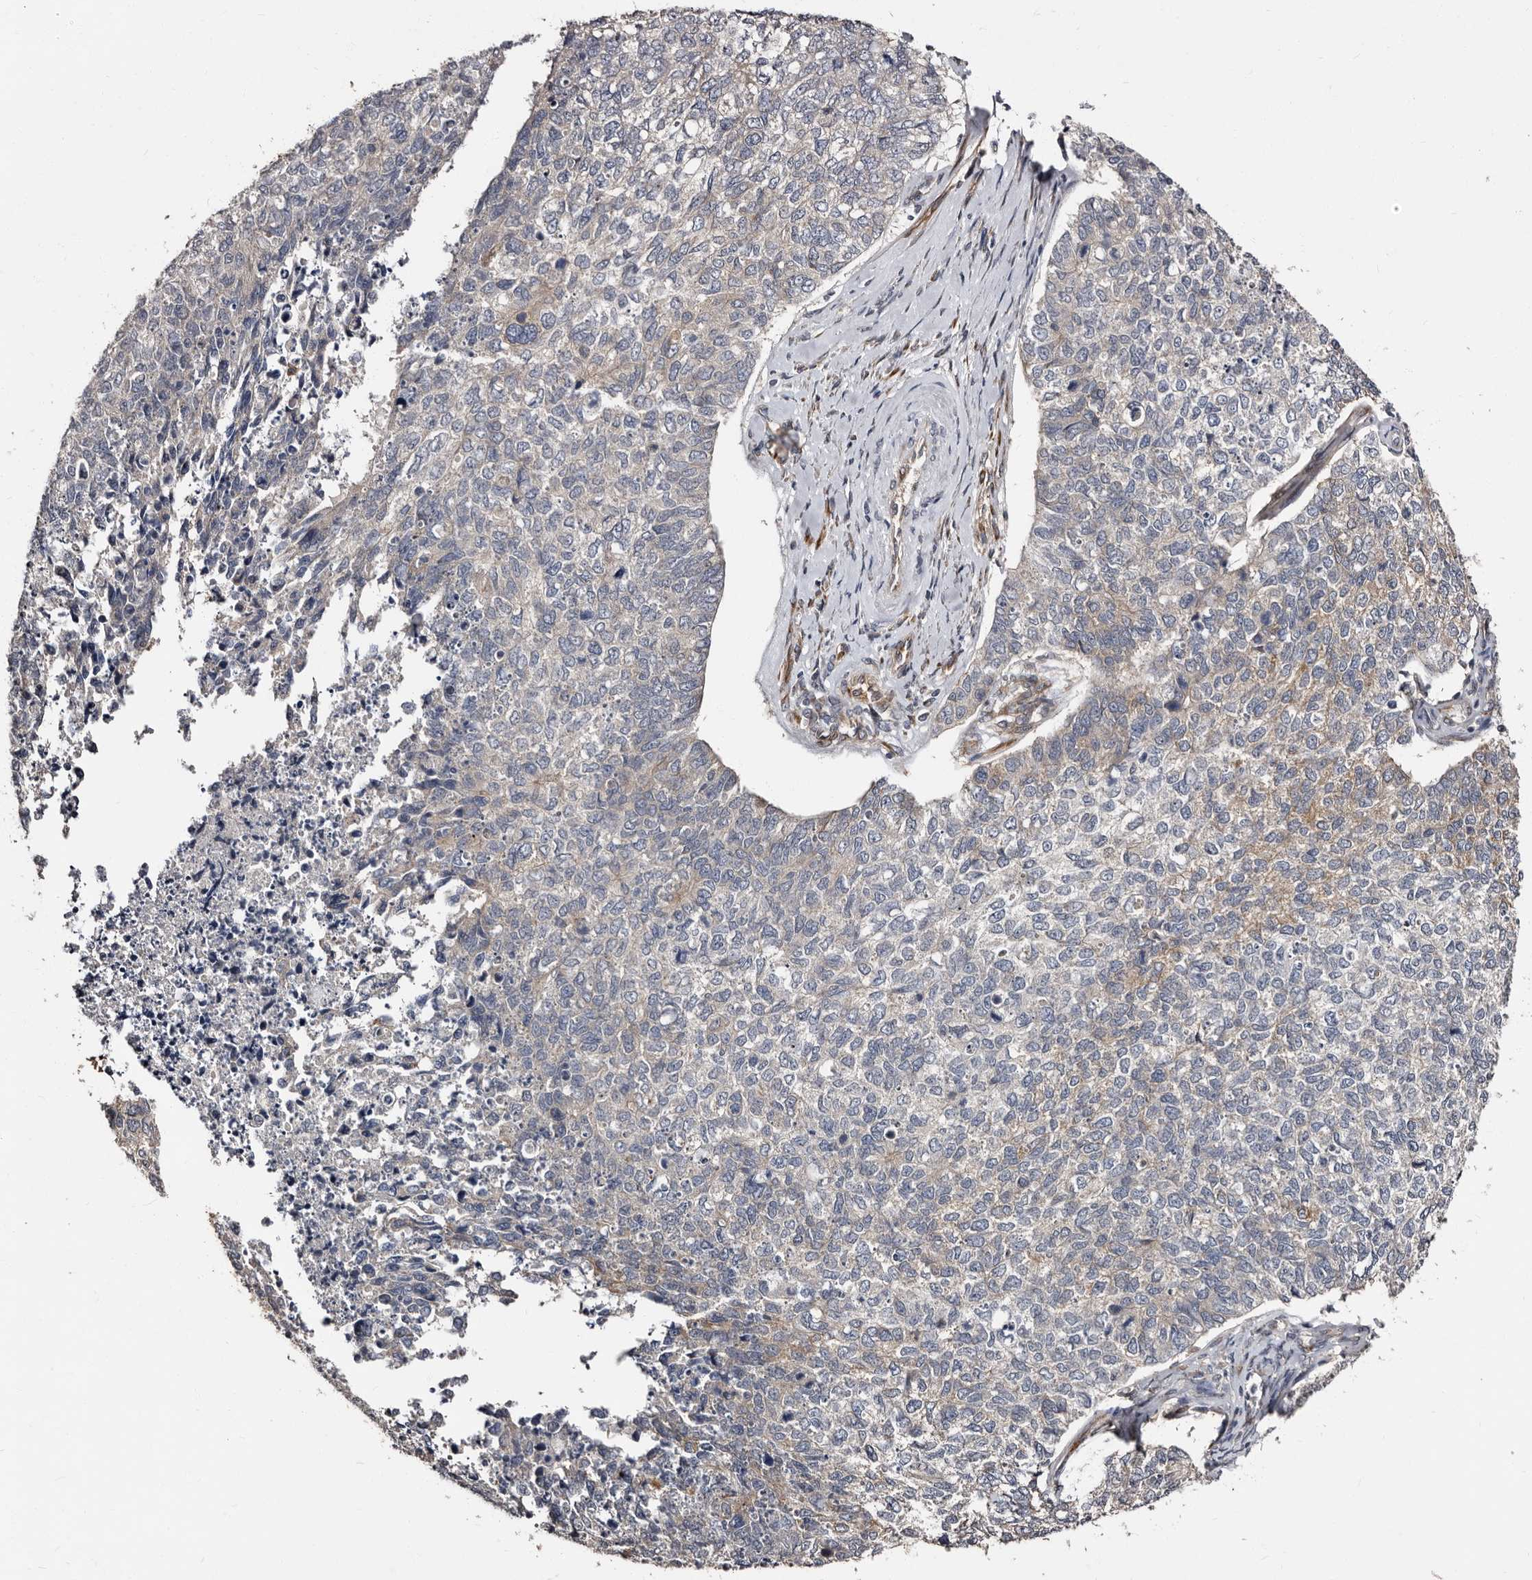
{"staining": {"intensity": "weak", "quantity": "<25%", "location": "cytoplasmic/membranous"}, "tissue": "cervical cancer", "cell_type": "Tumor cells", "image_type": "cancer", "snomed": [{"axis": "morphology", "description": "Squamous cell carcinoma, NOS"}, {"axis": "topography", "description": "Cervix"}], "caption": "DAB (3,3'-diaminobenzidine) immunohistochemical staining of human cervical squamous cell carcinoma shows no significant staining in tumor cells.", "gene": "TBC1D22B", "patient": {"sex": "female", "age": 63}}